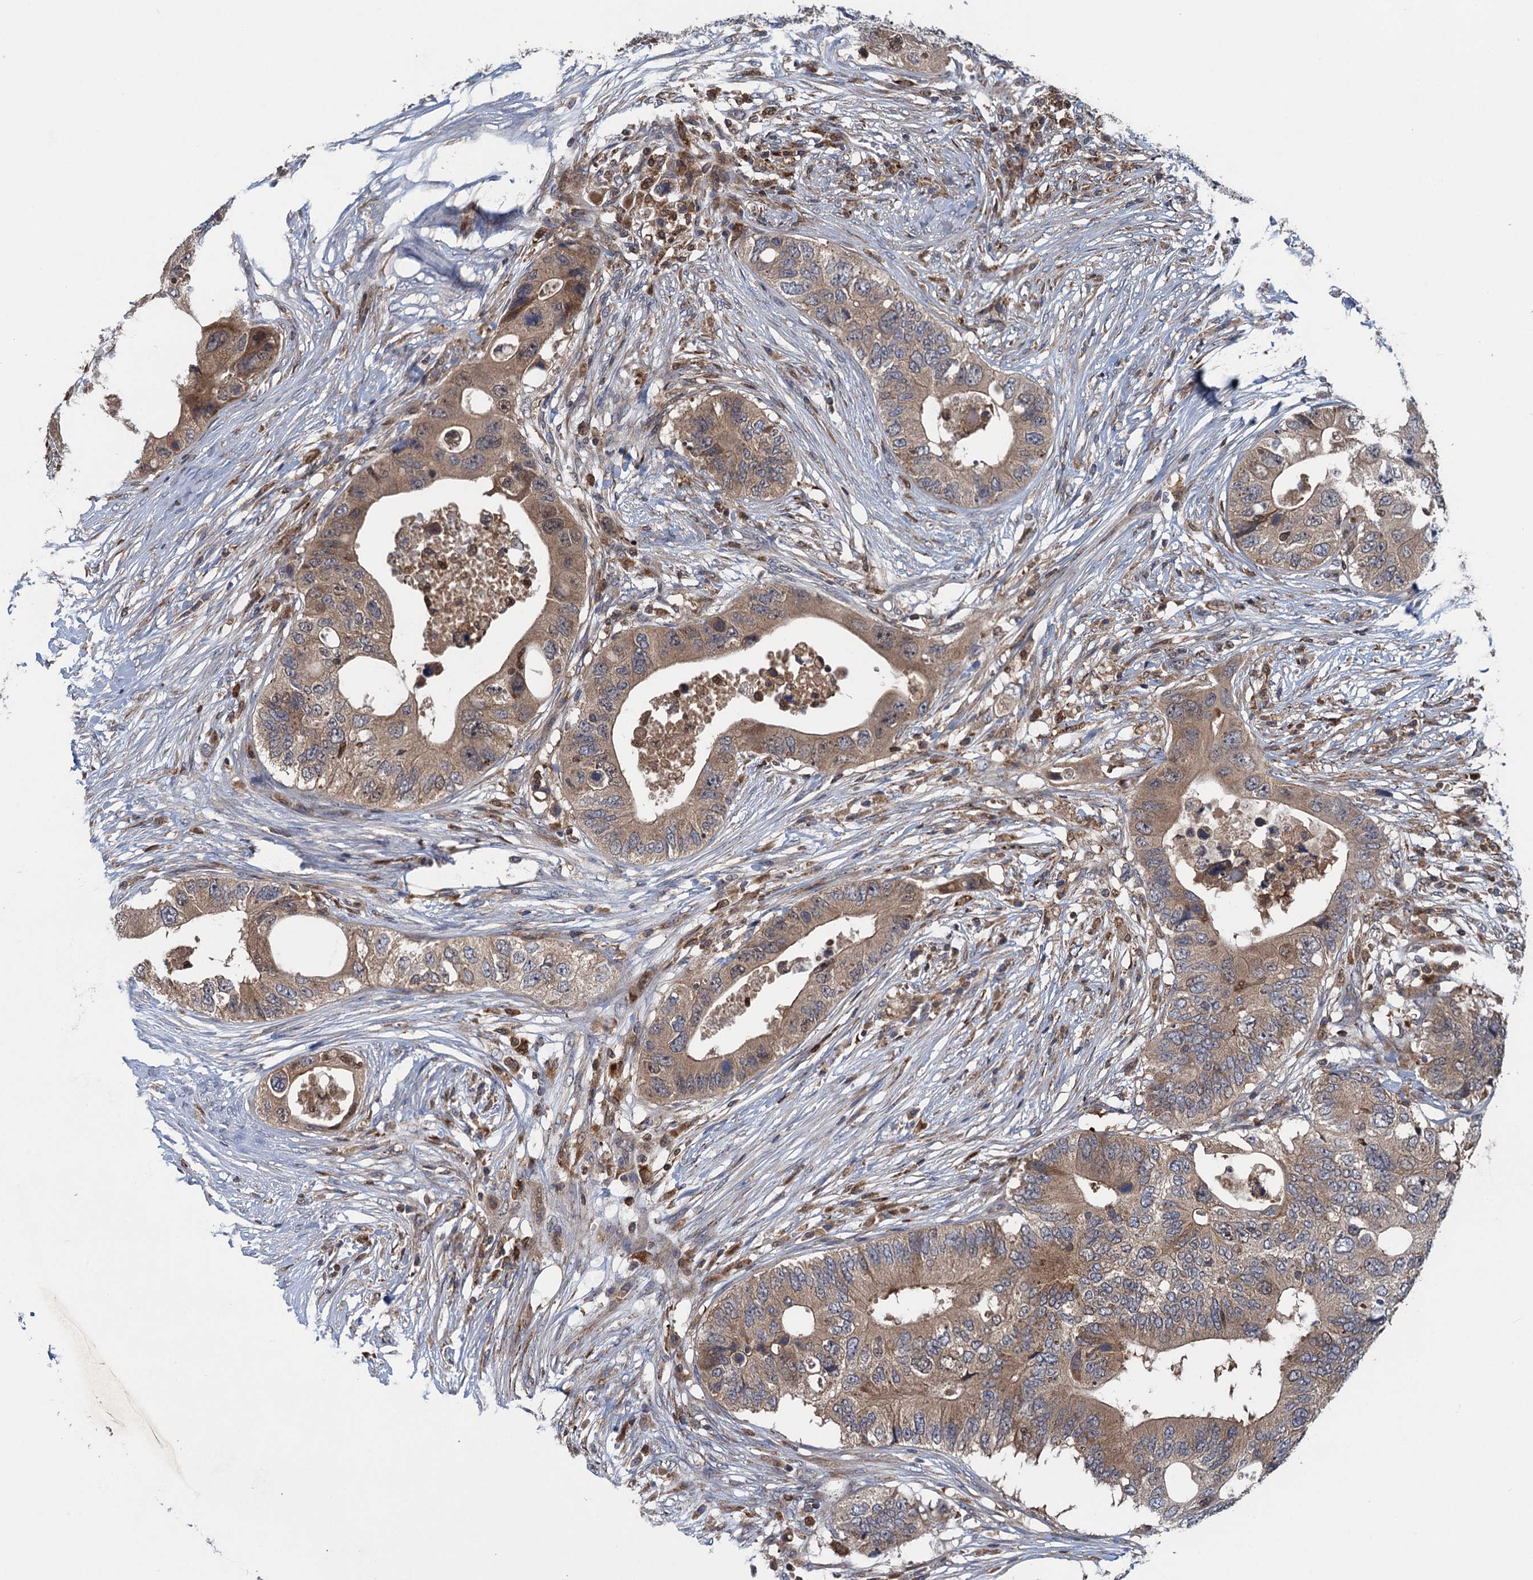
{"staining": {"intensity": "moderate", "quantity": ">75%", "location": "cytoplasmic/membranous"}, "tissue": "colorectal cancer", "cell_type": "Tumor cells", "image_type": "cancer", "snomed": [{"axis": "morphology", "description": "Adenocarcinoma, NOS"}, {"axis": "topography", "description": "Colon"}], "caption": "Colorectal cancer stained for a protein demonstrates moderate cytoplasmic/membranous positivity in tumor cells. Using DAB (brown) and hematoxylin (blue) stains, captured at high magnification using brightfield microscopy.", "gene": "CNTN5", "patient": {"sex": "male", "age": 71}}